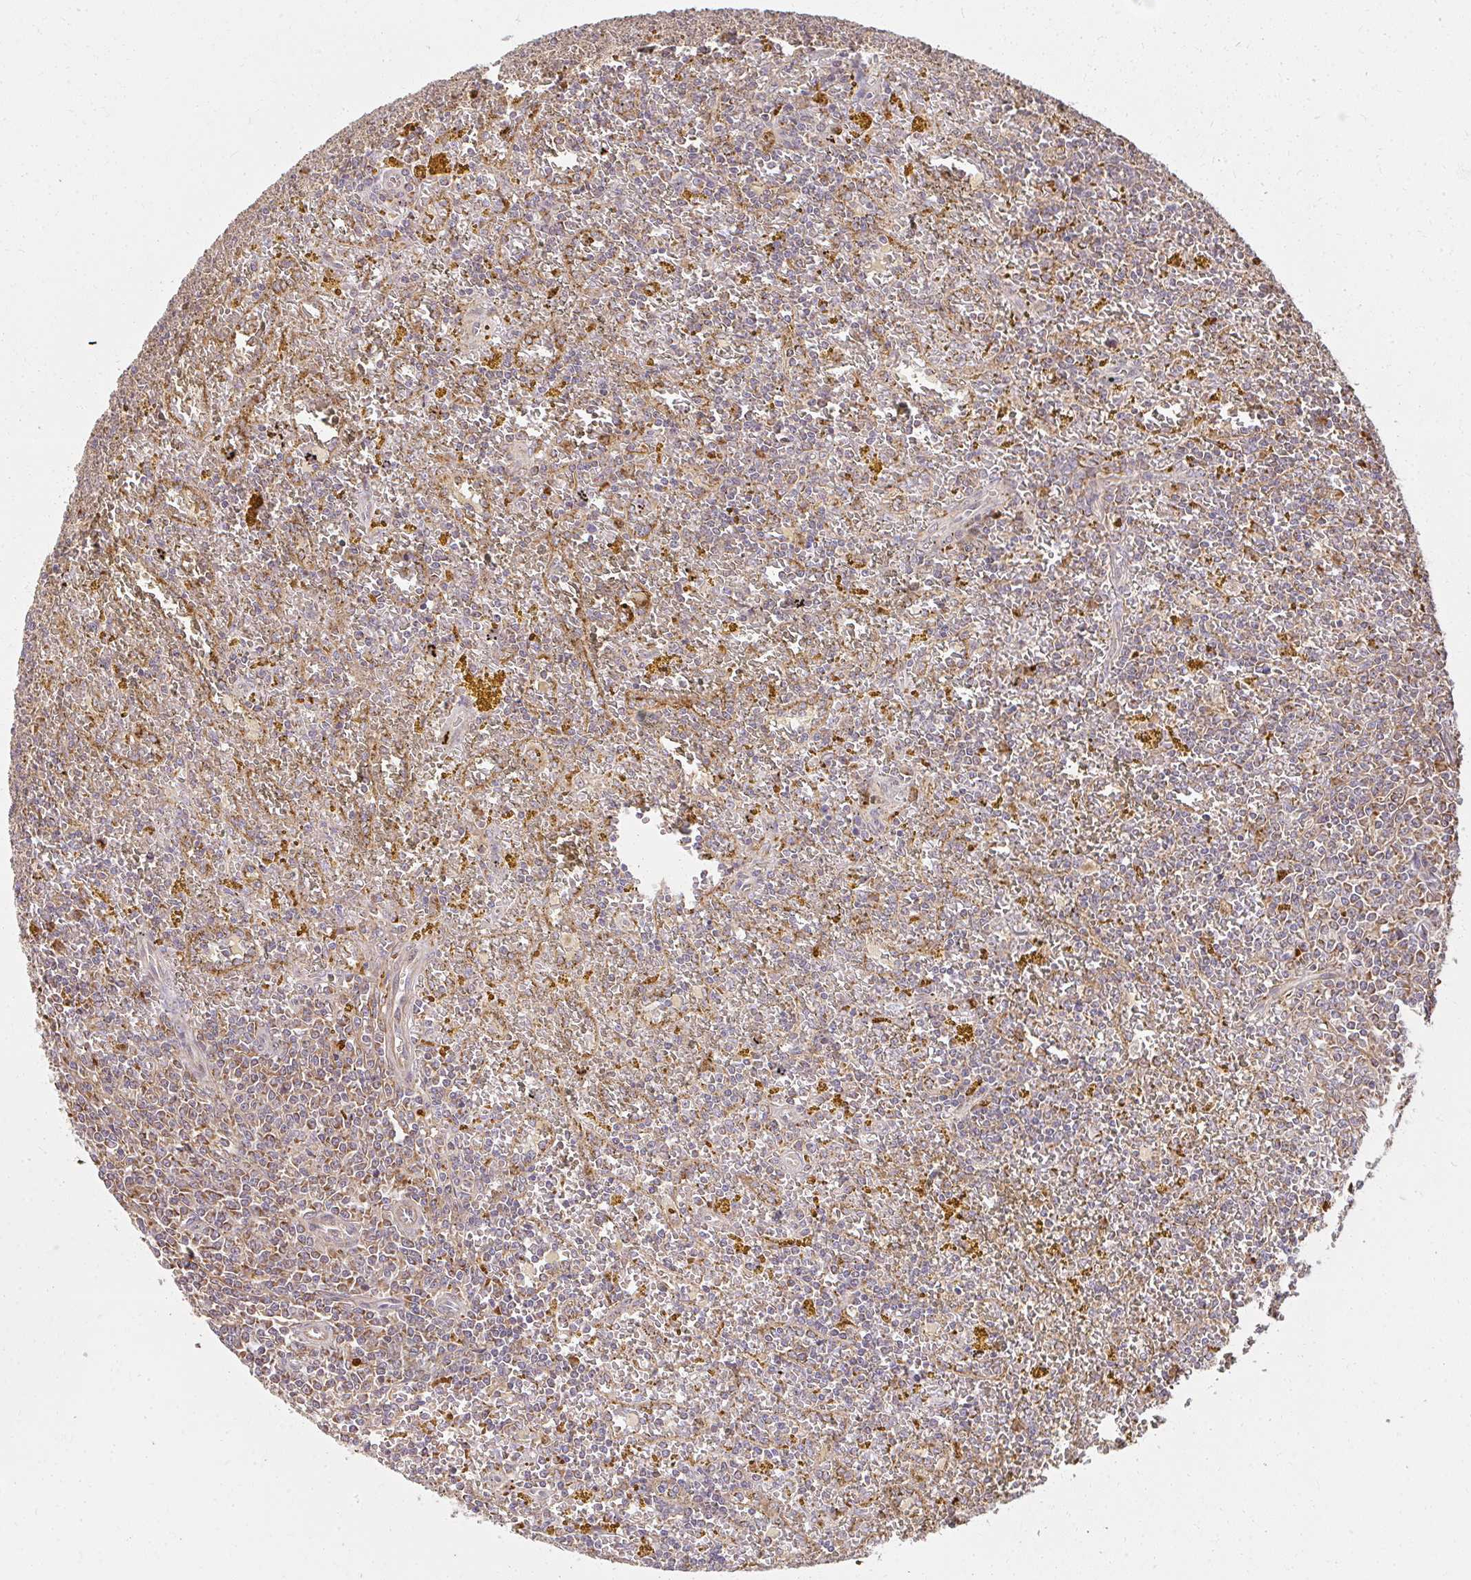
{"staining": {"intensity": "moderate", "quantity": ">75%", "location": "cytoplasmic/membranous"}, "tissue": "lymphoma", "cell_type": "Tumor cells", "image_type": "cancer", "snomed": [{"axis": "morphology", "description": "Malignant lymphoma, non-Hodgkin's type, Low grade"}, {"axis": "topography", "description": "Spleen"}, {"axis": "topography", "description": "Lymph node"}], "caption": "This histopathology image displays IHC staining of lymphoma, with medium moderate cytoplasmic/membranous expression in approximately >75% of tumor cells.", "gene": "GNS", "patient": {"sex": "female", "age": 66}}